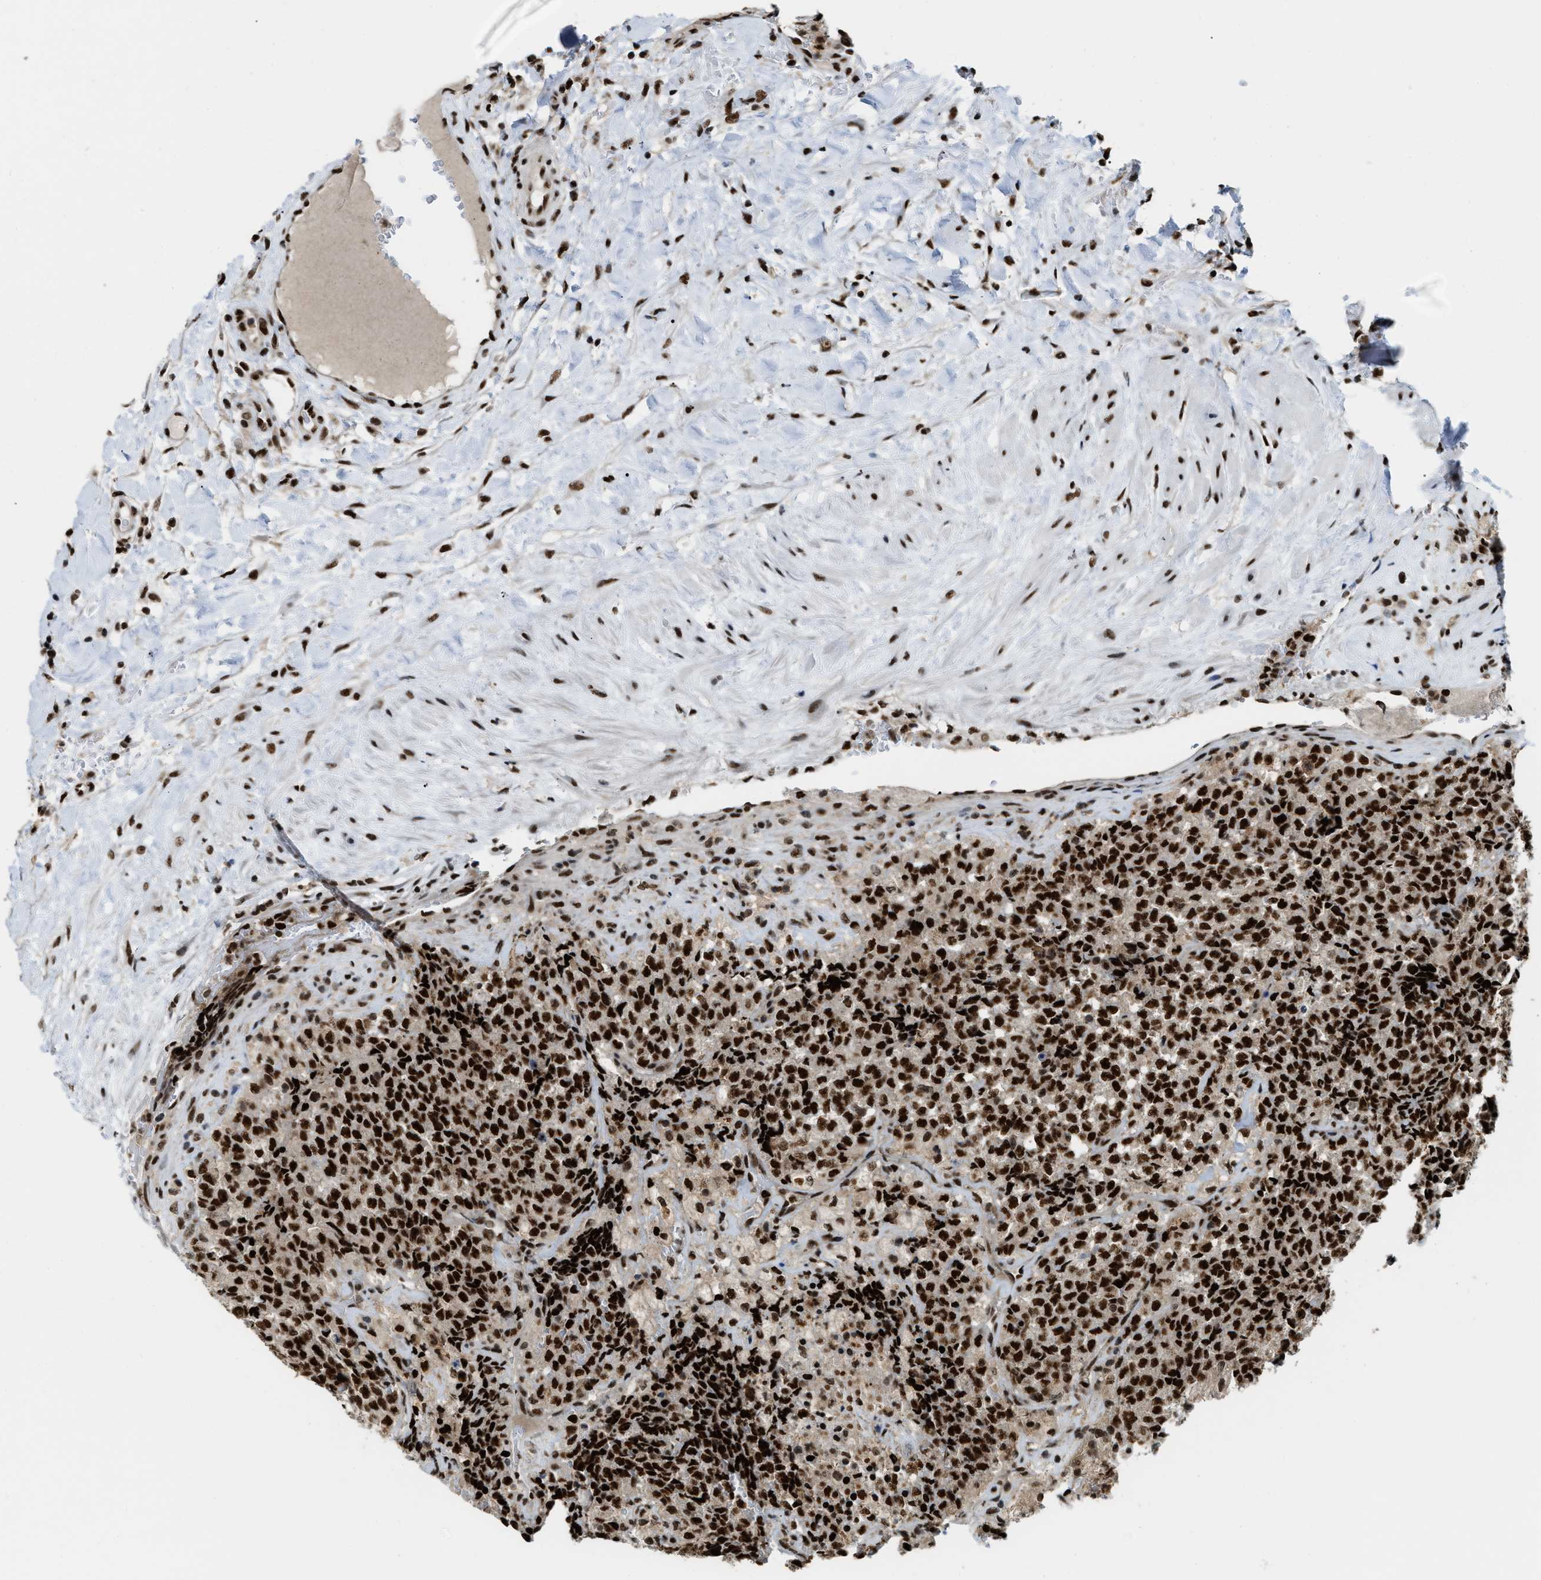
{"staining": {"intensity": "strong", "quantity": ">75%", "location": "nuclear"}, "tissue": "testis cancer", "cell_type": "Tumor cells", "image_type": "cancer", "snomed": [{"axis": "morphology", "description": "Seminoma, NOS"}, {"axis": "topography", "description": "Testis"}], "caption": "Testis cancer stained for a protein (brown) shows strong nuclear positive expression in approximately >75% of tumor cells.", "gene": "NUMA1", "patient": {"sex": "male", "age": 59}}